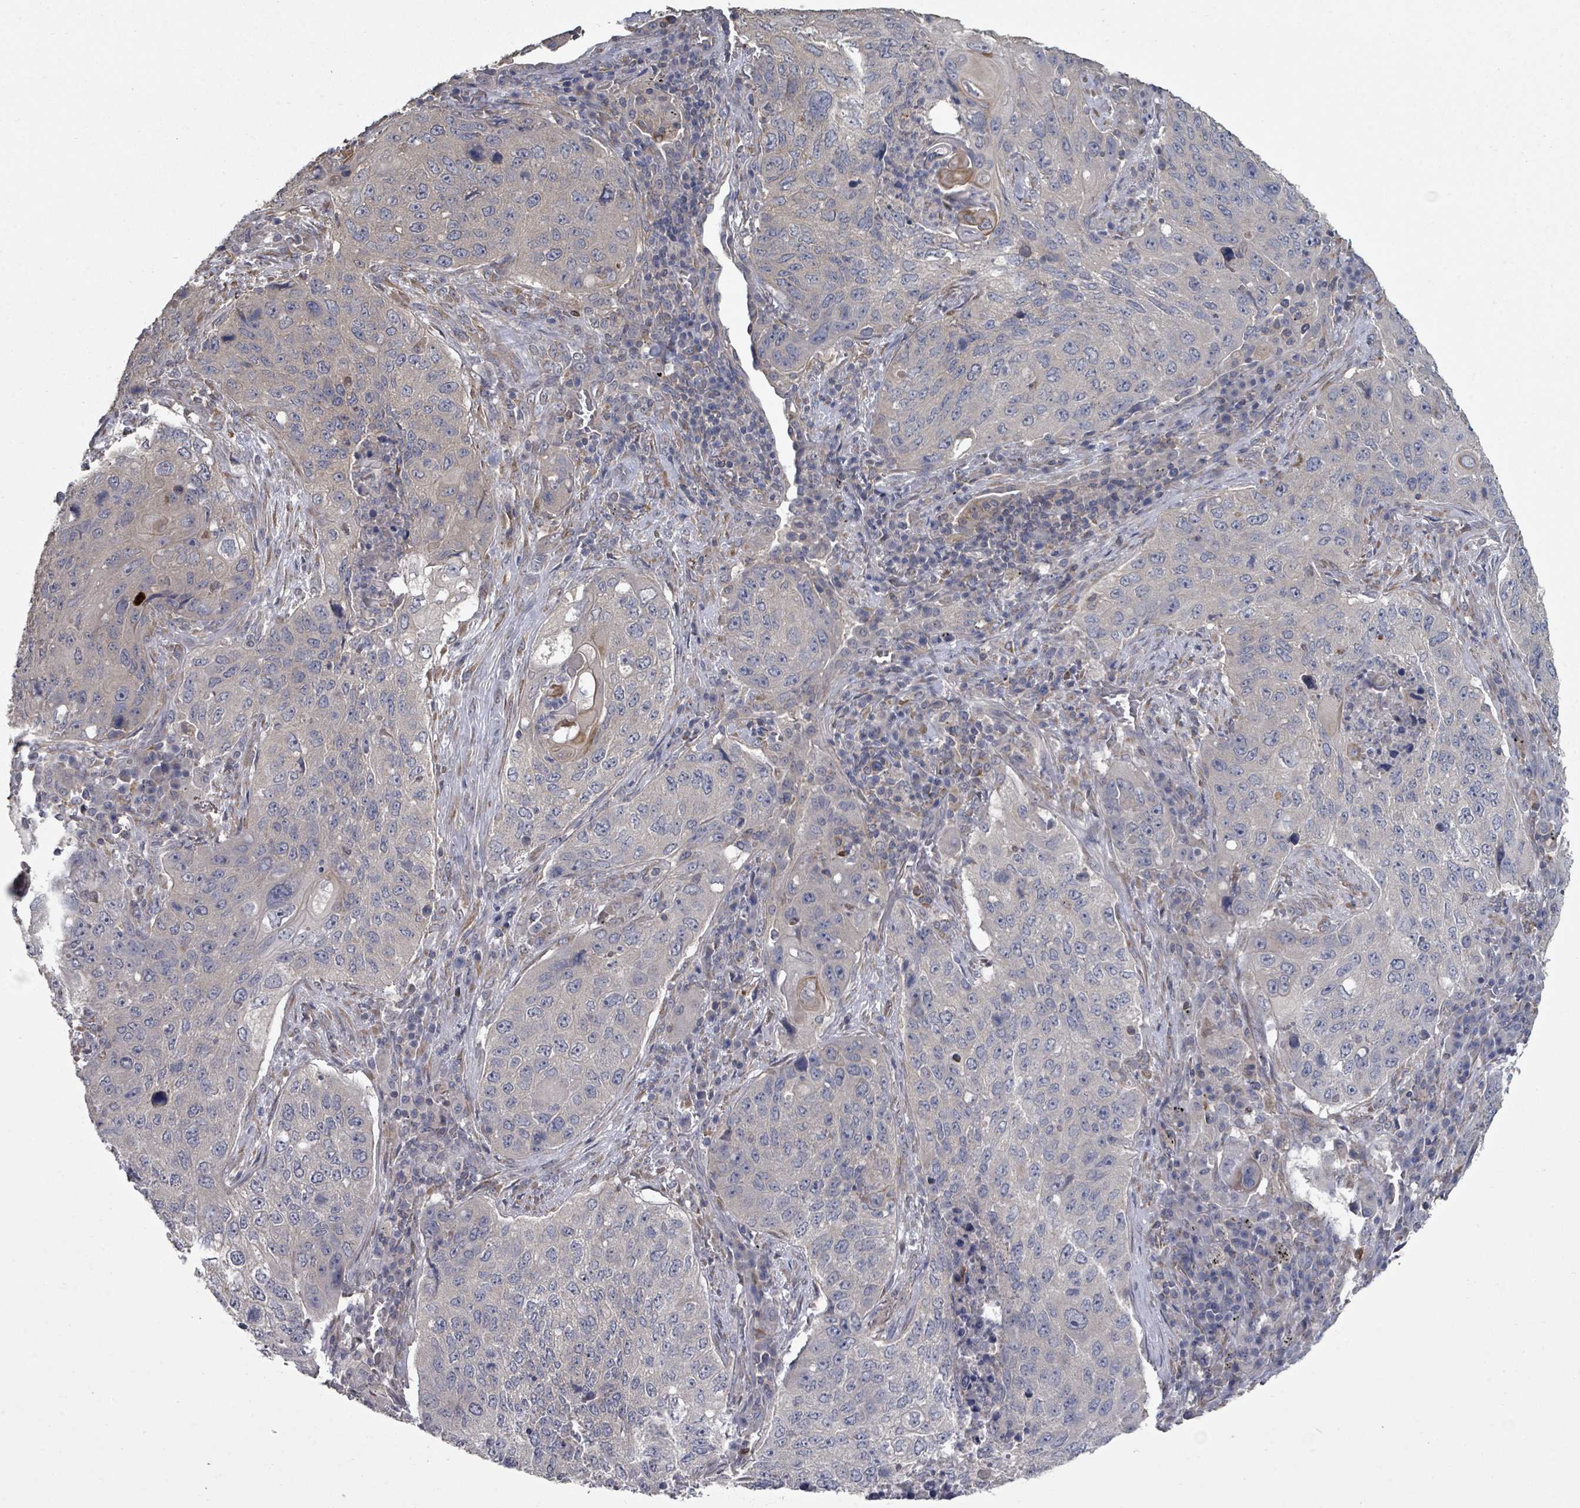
{"staining": {"intensity": "negative", "quantity": "none", "location": "none"}, "tissue": "lung cancer", "cell_type": "Tumor cells", "image_type": "cancer", "snomed": [{"axis": "morphology", "description": "Squamous cell carcinoma, NOS"}, {"axis": "topography", "description": "Lung"}], "caption": "Immunohistochemistry photomicrograph of neoplastic tissue: squamous cell carcinoma (lung) stained with DAB reveals no significant protein positivity in tumor cells.", "gene": "SLC9A7", "patient": {"sex": "female", "age": 63}}